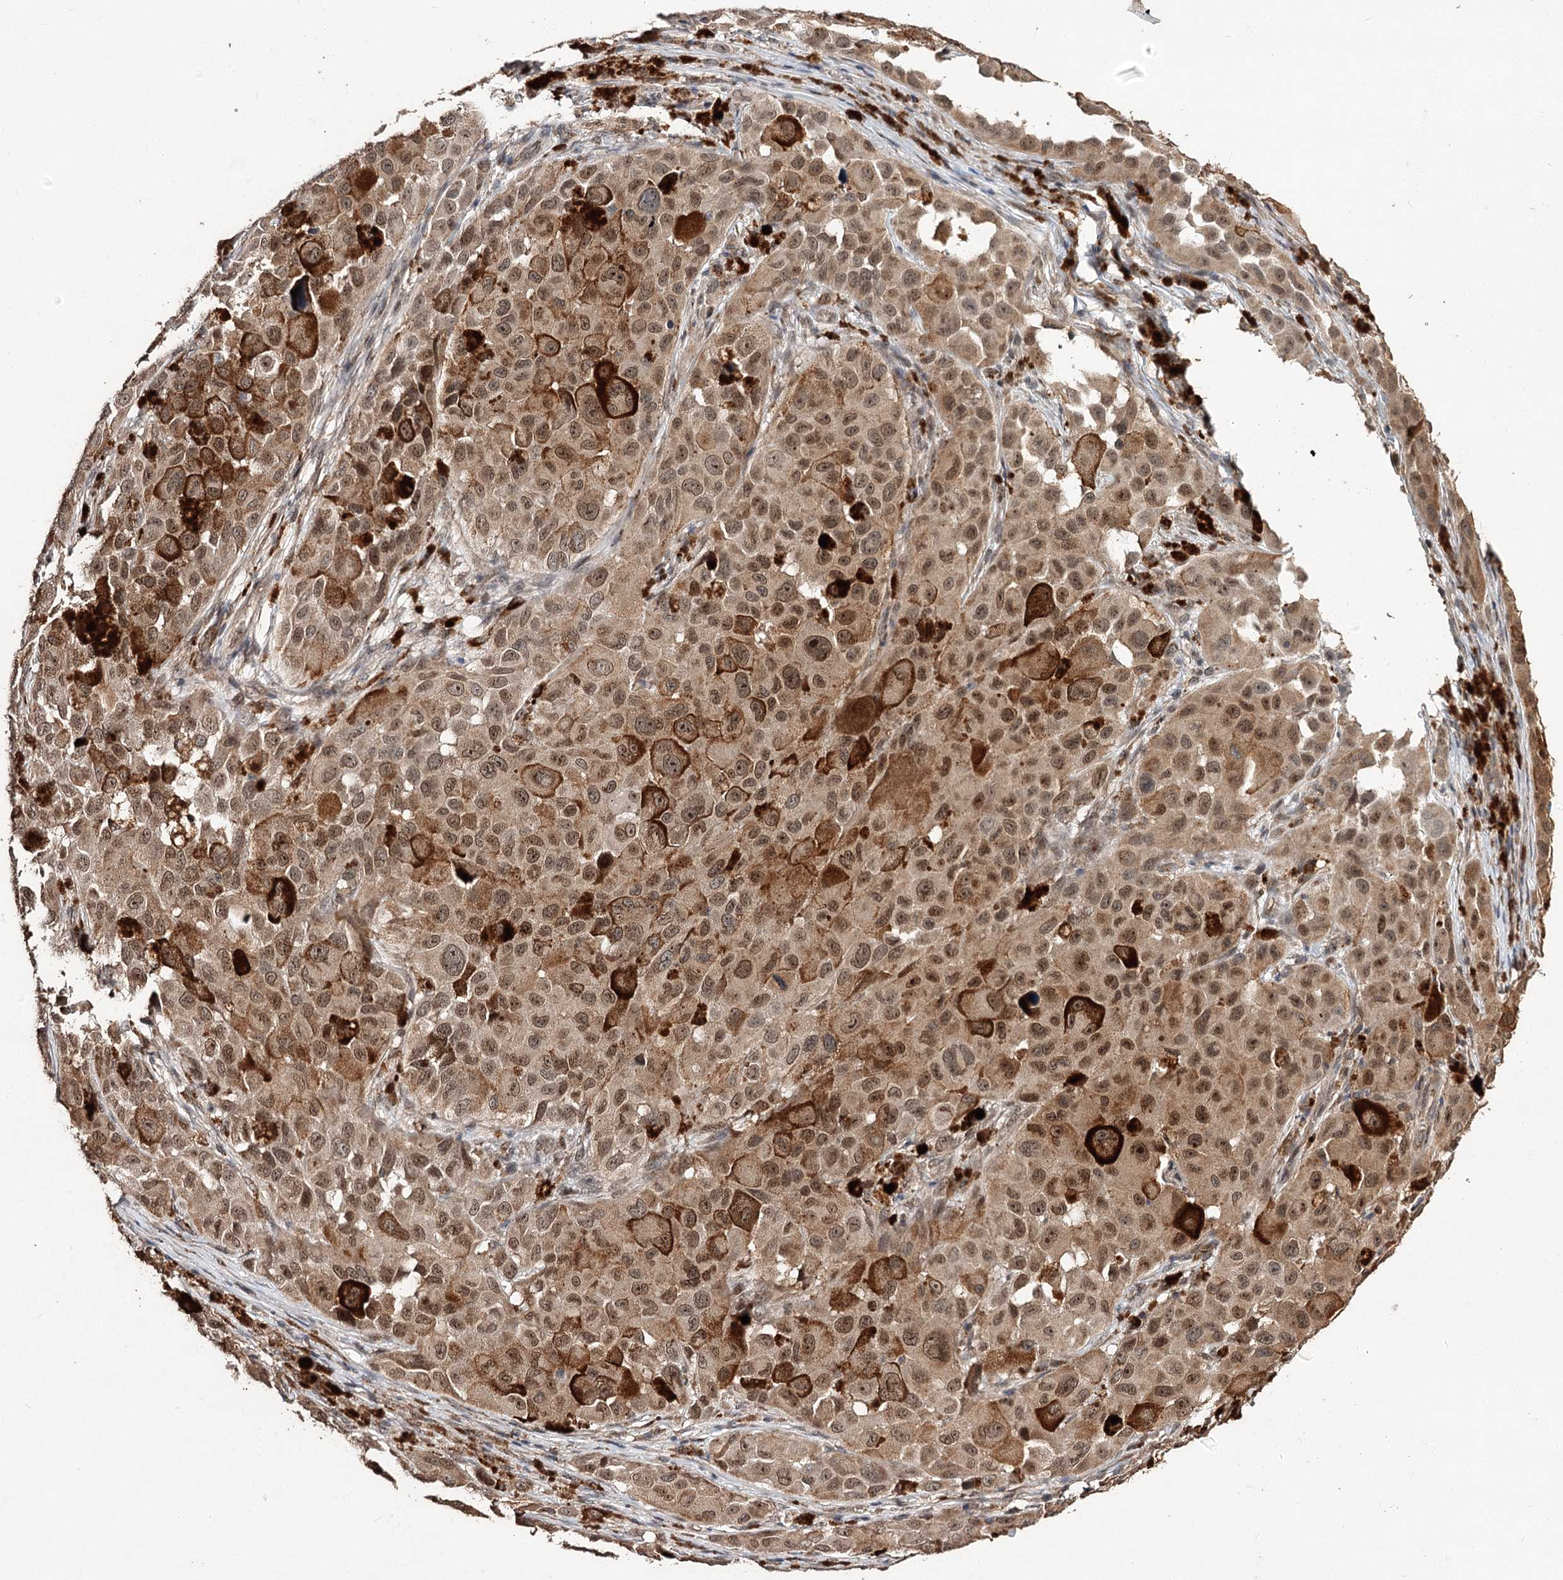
{"staining": {"intensity": "moderate", "quantity": ">75%", "location": "cytoplasmic/membranous,nuclear"}, "tissue": "melanoma", "cell_type": "Tumor cells", "image_type": "cancer", "snomed": [{"axis": "morphology", "description": "Malignant melanoma, NOS"}, {"axis": "topography", "description": "Skin"}], "caption": "This is an image of immunohistochemistry (IHC) staining of malignant melanoma, which shows moderate positivity in the cytoplasmic/membranous and nuclear of tumor cells.", "gene": "NOPCHAP1", "patient": {"sex": "male", "age": 96}}